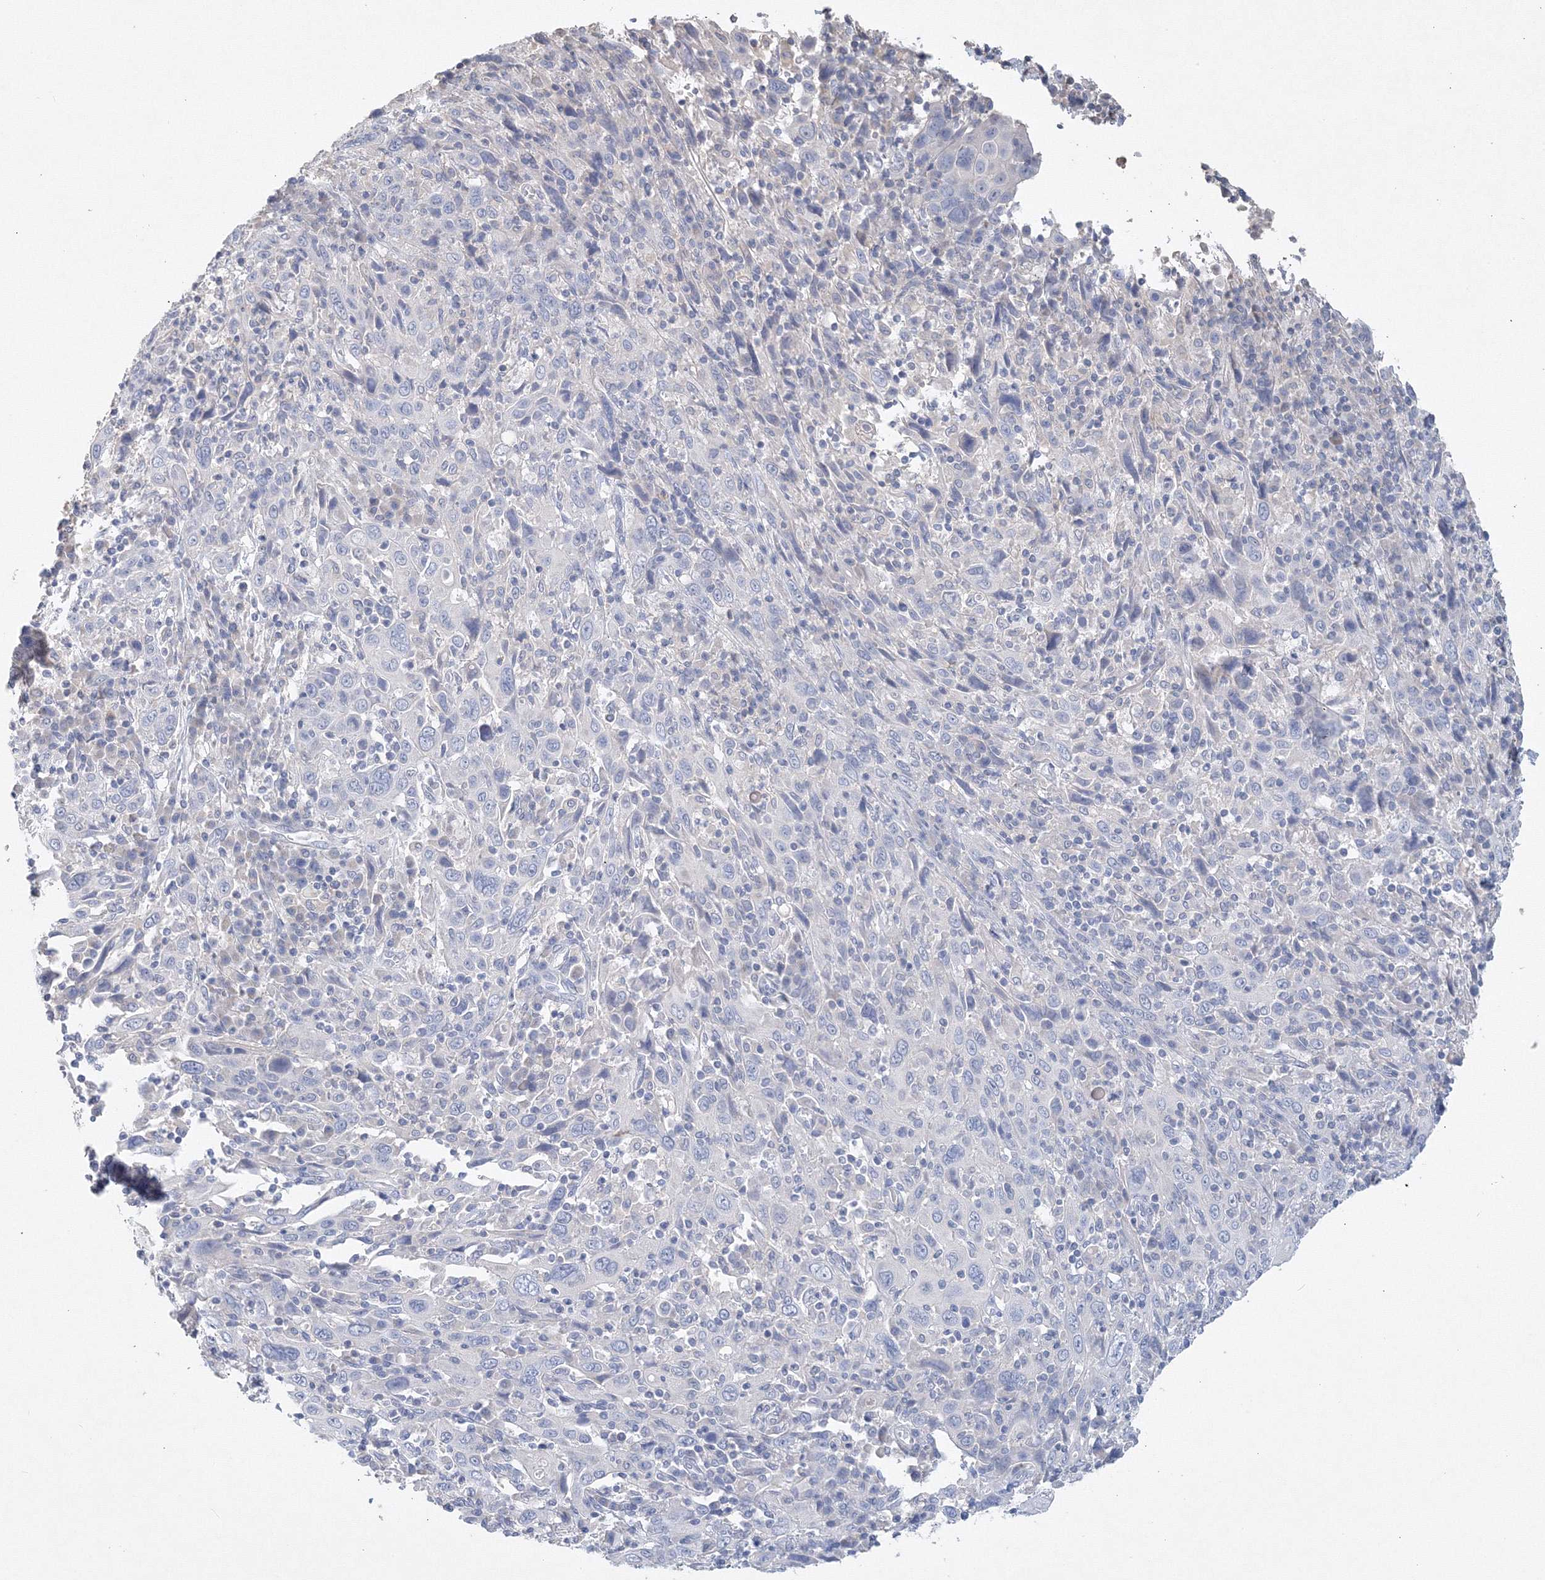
{"staining": {"intensity": "negative", "quantity": "none", "location": "none"}, "tissue": "cervical cancer", "cell_type": "Tumor cells", "image_type": "cancer", "snomed": [{"axis": "morphology", "description": "Squamous cell carcinoma, NOS"}, {"axis": "topography", "description": "Cervix"}], "caption": "Tumor cells show no significant staining in cervical cancer (squamous cell carcinoma). (Brightfield microscopy of DAB immunohistochemistry (IHC) at high magnification).", "gene": "OSBPL6", "patient": {"sex": "female", "age": 46}}